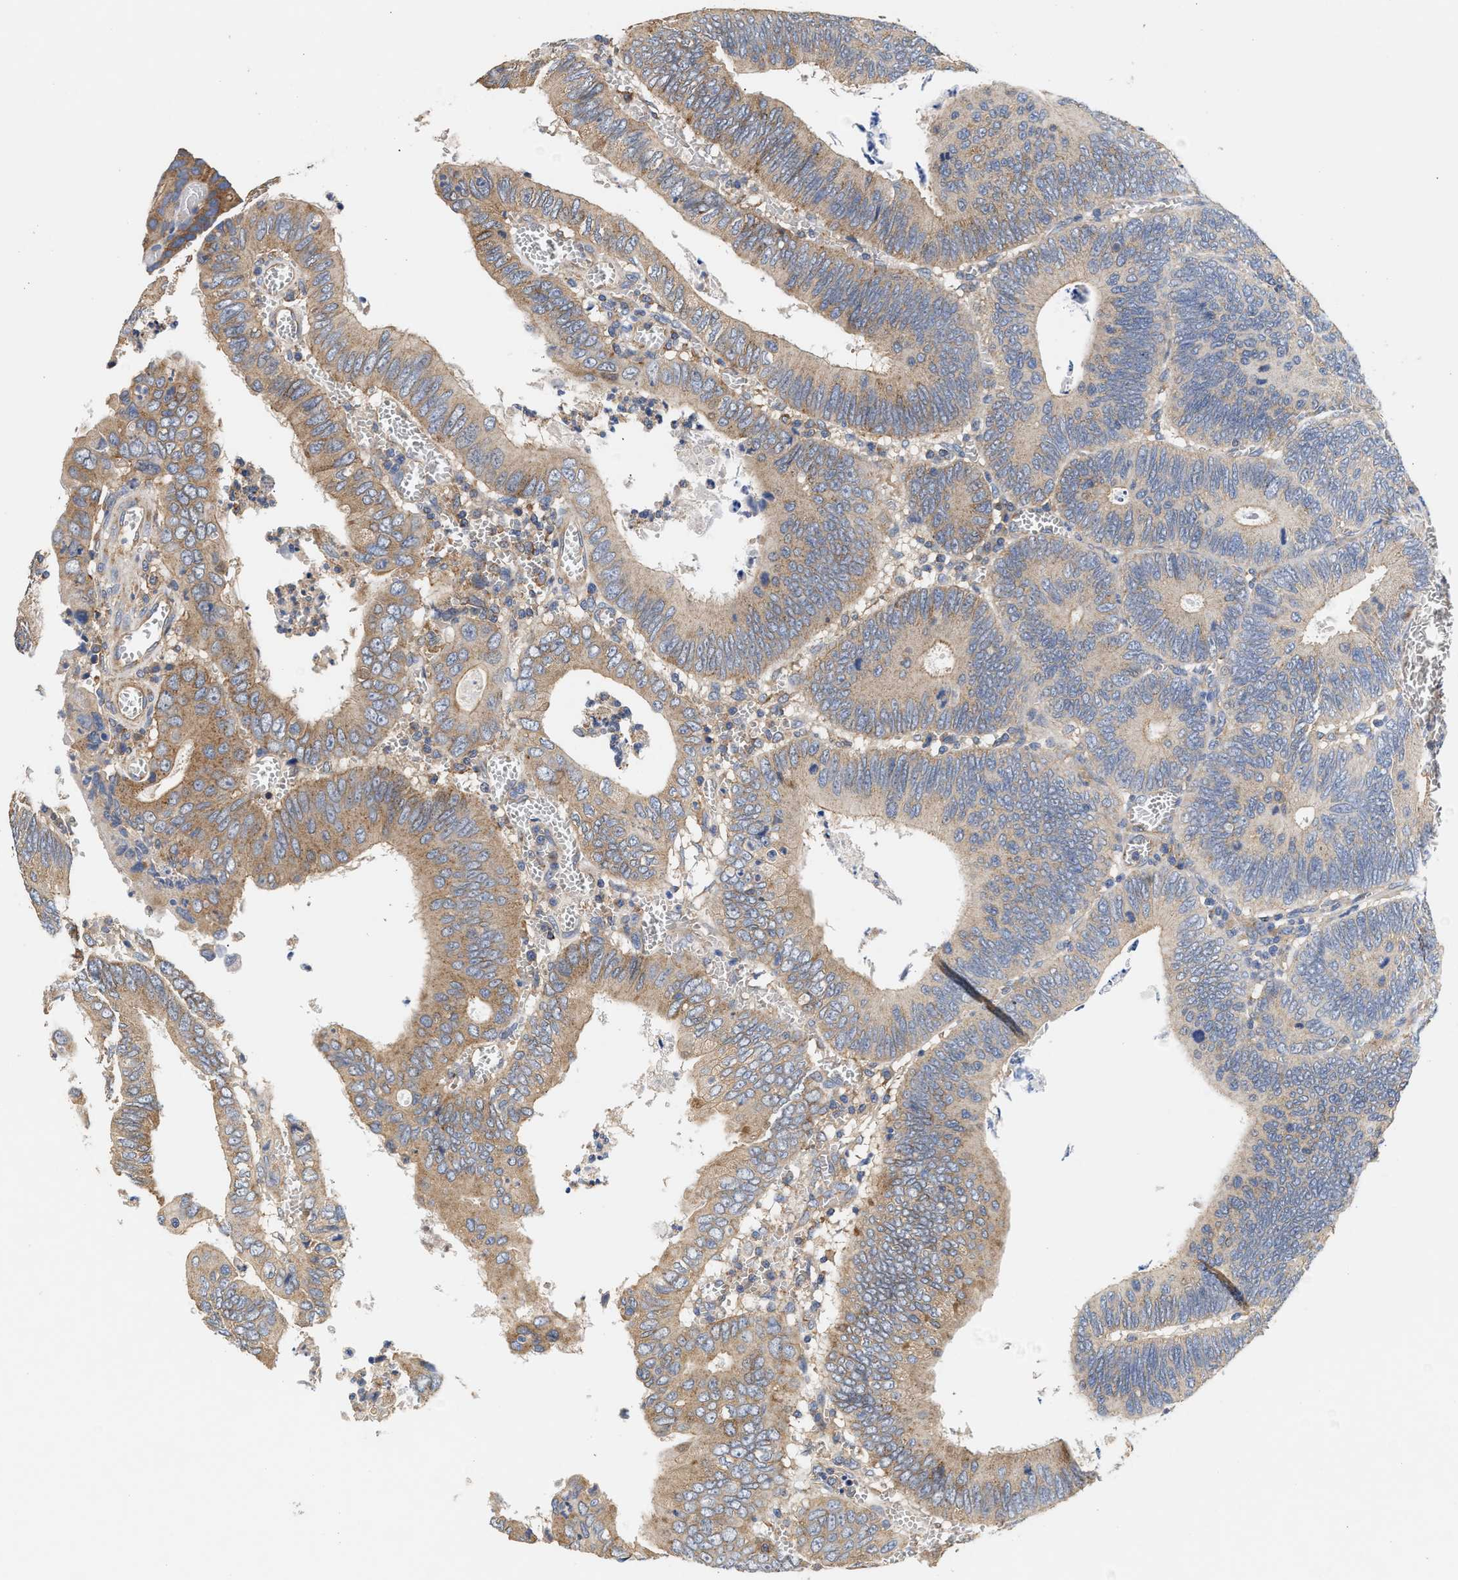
{"staining": {"intensity": "weak", "quantity": ">75%", "location": "cytoplasmic/membranous"}, "tissue": "colorectal cancer", "cell_type": "Tumor cells", "image_type": "cancer", "snomed": [{"axis": "morphology", "description": "Inflammation, NOS"}, {"axis": "morphology", "description": "Adenocarcinoma, NOS"}, {"axis": "topography", "description": "Colon"}], "caption": "Immunohistochemistry histopathology image of human colorectal cancer (adenocarcinoma) stained for a protein (brown), which reveals low levels of weak cytoplasmic/membranous positivity in about >75% of tumor cells.", "gene": "KLB", "patient": {"sex": "male", "age": 72}}